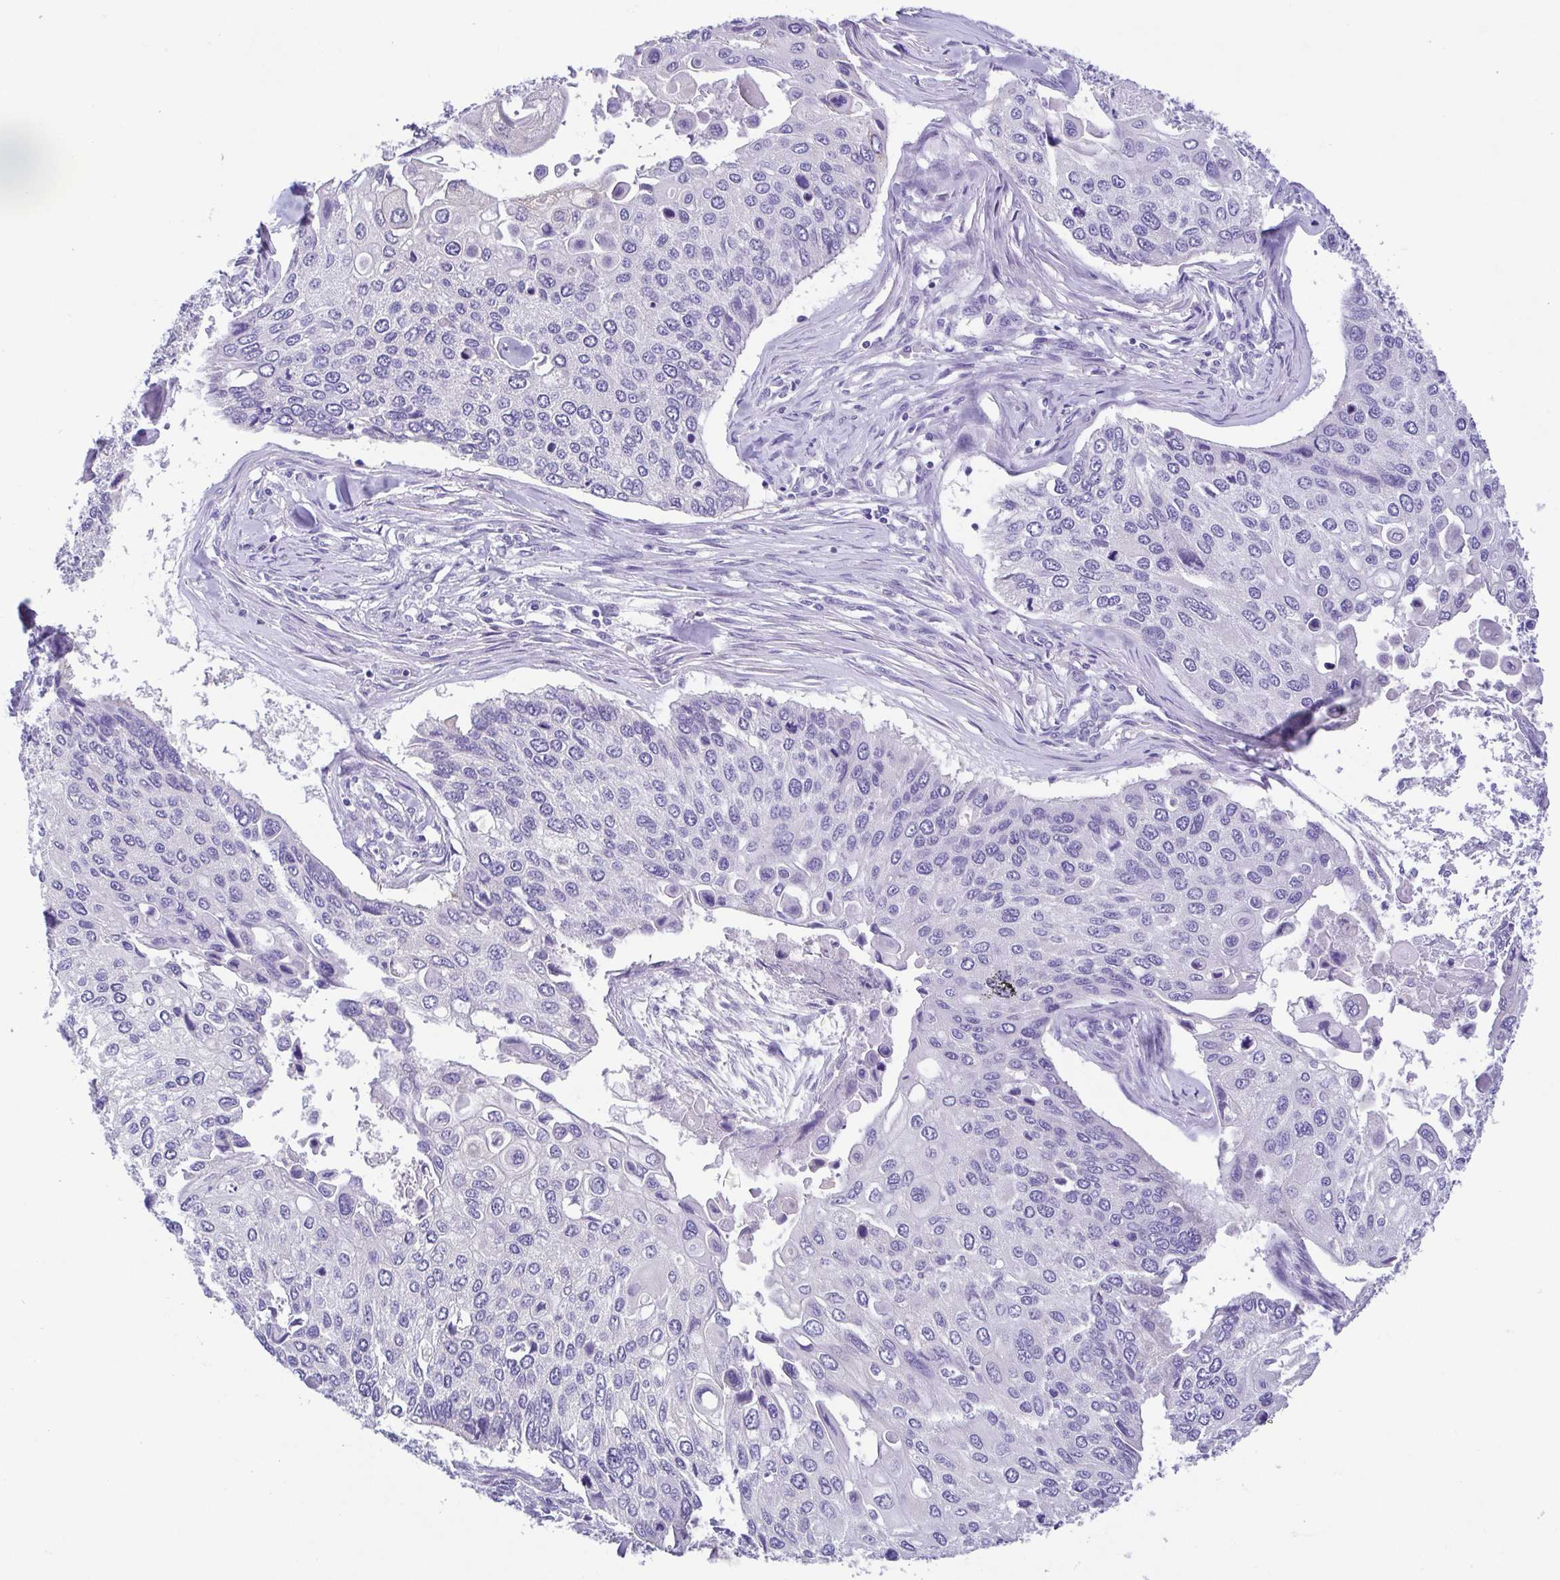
{"staining": {"intensity": "negative", "quantity": "none", "location": "none"}, "tissue": "lung cancer", "cell_type": "Tumor cells", "image_type": "cancer", "snomed": [{"axis": "morphology", "description": "Squamous cell carcinoma, NOS"}, {"axis": "morphology", "description": "Squamous cell carcinoma, metastatic, NOS"}, {"axis": "topography", "description": "Lung"}], "caption": "Immunohistochemistry (IHC) photomicrograph of neoplastic tissue: lung cancer stained with DAB (3,3'-diaminobenzidine) displays no significant protein staining in tumor cells.", "gene": "A1BG", "patient": {"sex": "male", "age": 63}}